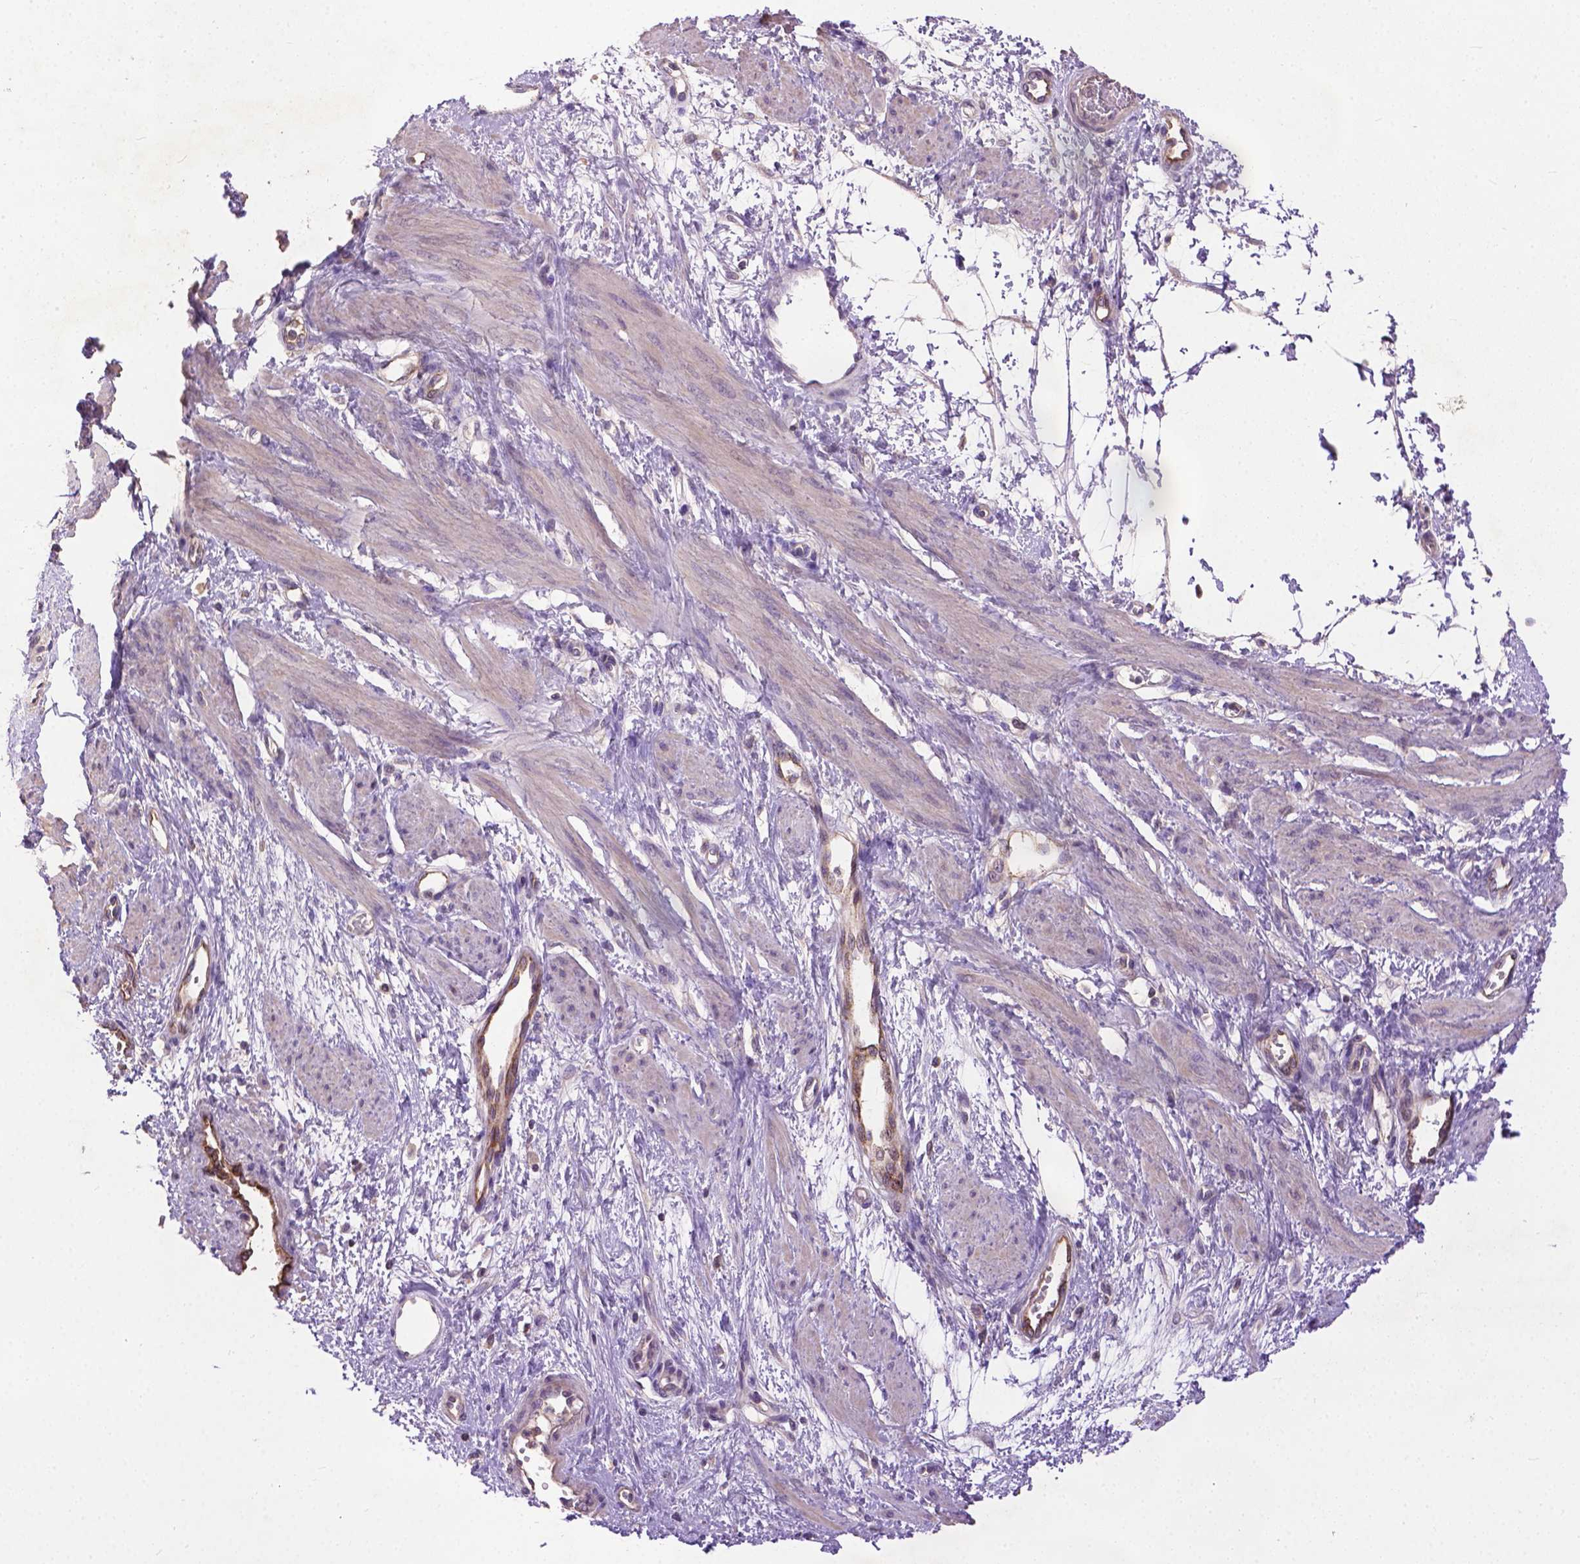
{"staining": {"intensity": "negative", "quantity": "none", "location": "none"}, "tissue": "smooth muscle", "cell_type": "Smooth muscle cells", "image_type": "normal", "snomed": [{"axis": "morphology", "description": "Normal tissue, NOS"}, {"axis": "topography", "description": "Smooth muscle"}, {"axis": "topography", "description": "Uterus"}], "caption": "IHC photomicrograph of normal smooth muscle stained for a protein (brown), which demonstrates no expression in smooth muscle cells. The staining is performed using DAB (3,3'-diaminobenzidine) brown chromogen with nuclei counter-stained in using hematoxylin.", "gene": "ZNF337", "patient": {"sex": "female", "age": 39}}